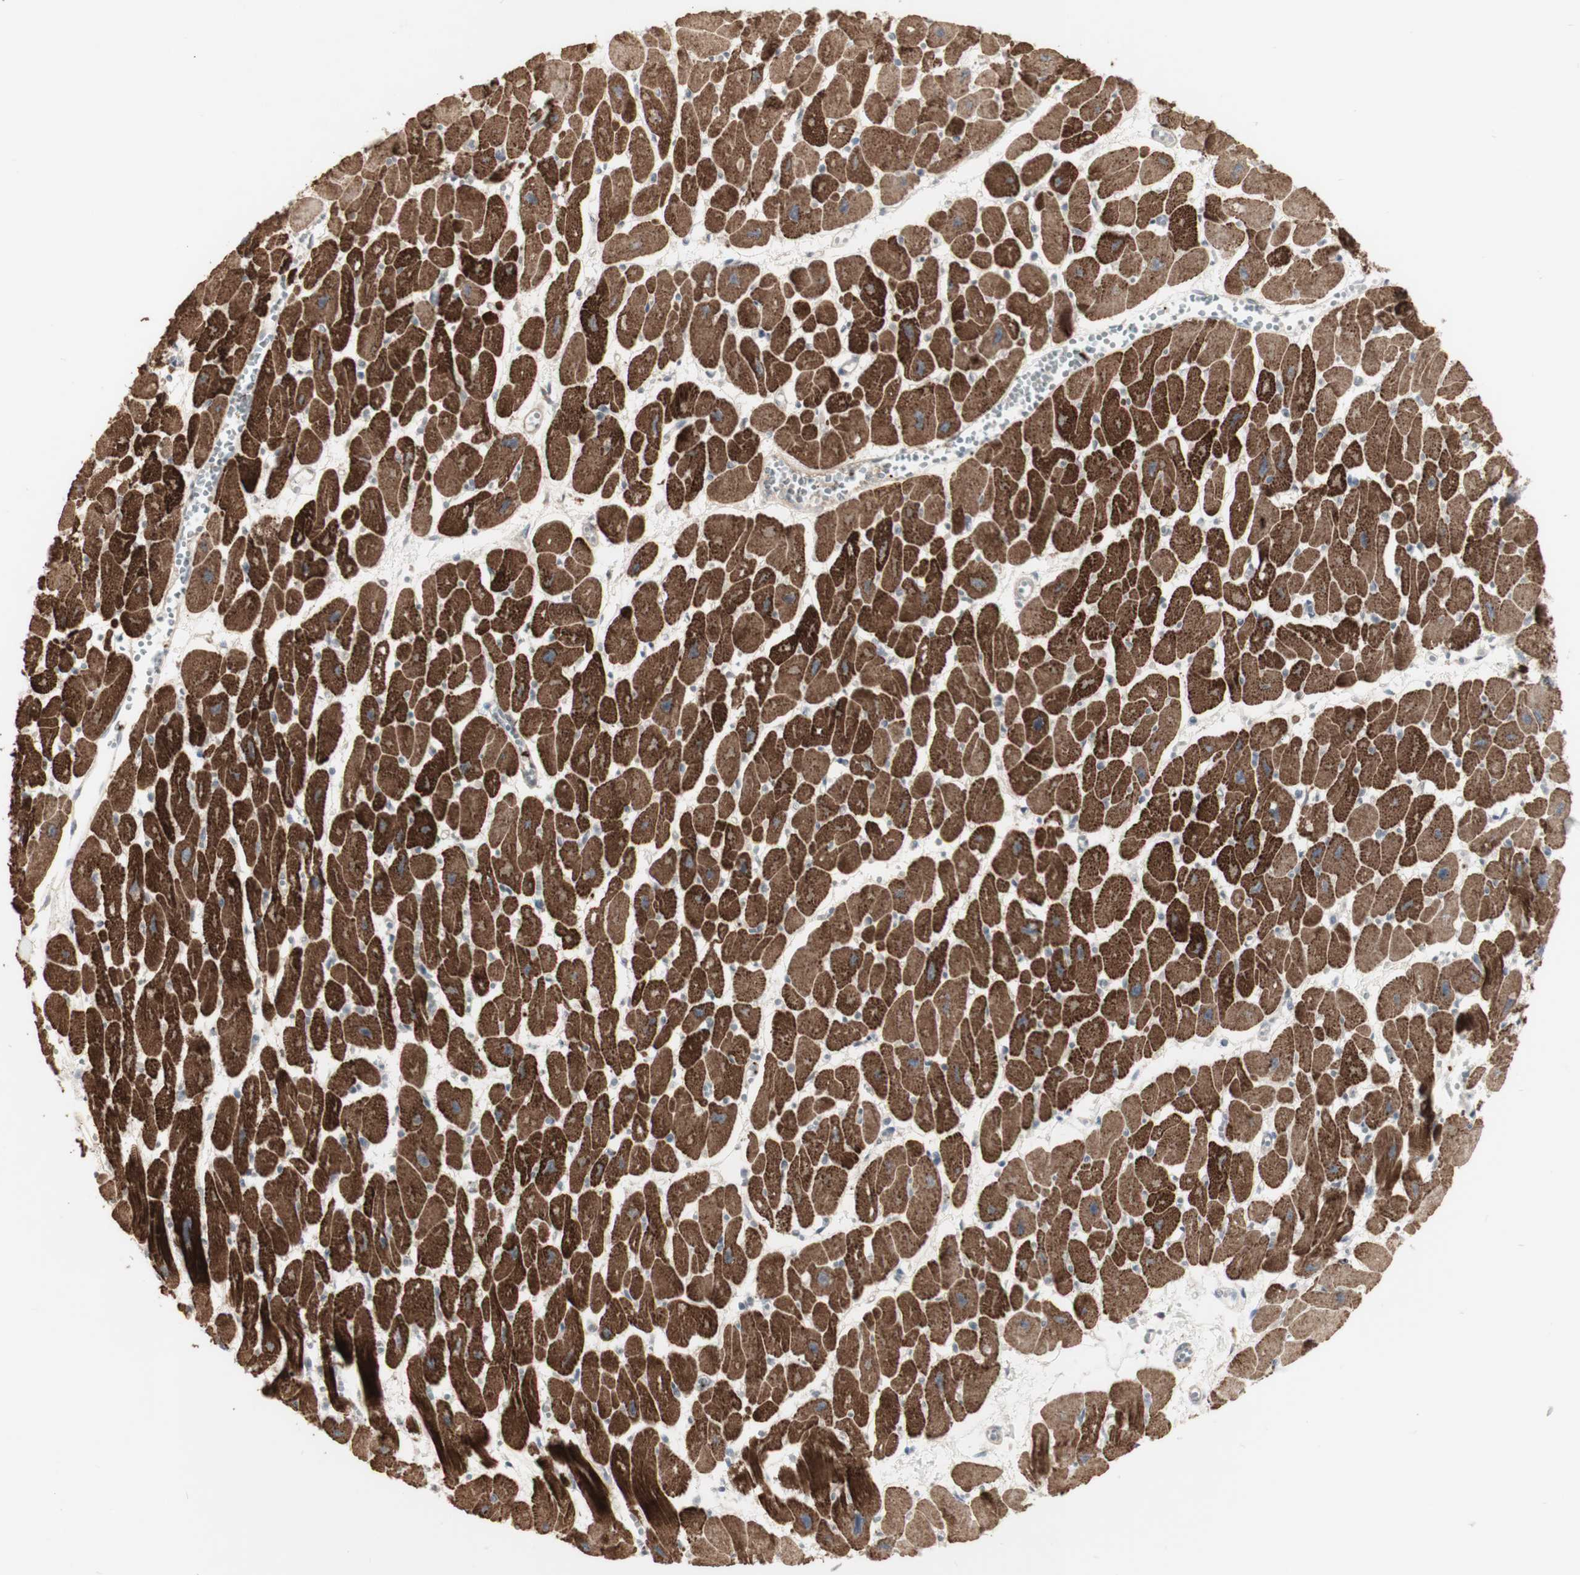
{"staining": {"intensity": "strong", "quantity": ">75%", "location": "cytoplasmic/membranous"}, "tissue": "heart muscle", "cell_type": "Cardiomyocytes", "image_type": "normal", "snomed": [{"axis": "morphology", "description": "Normal tissue, NOS"}, {"axis": "topography", "description": "Heart"}], "caption": "This is an image of immunohistochemistry staining of benign heart muscle, which shows strong positivity in the cytoplasmic/membranous of cardiomyocytes.", "gene": "ALOX12", "patient": {"sex": "female", "age": 54}}